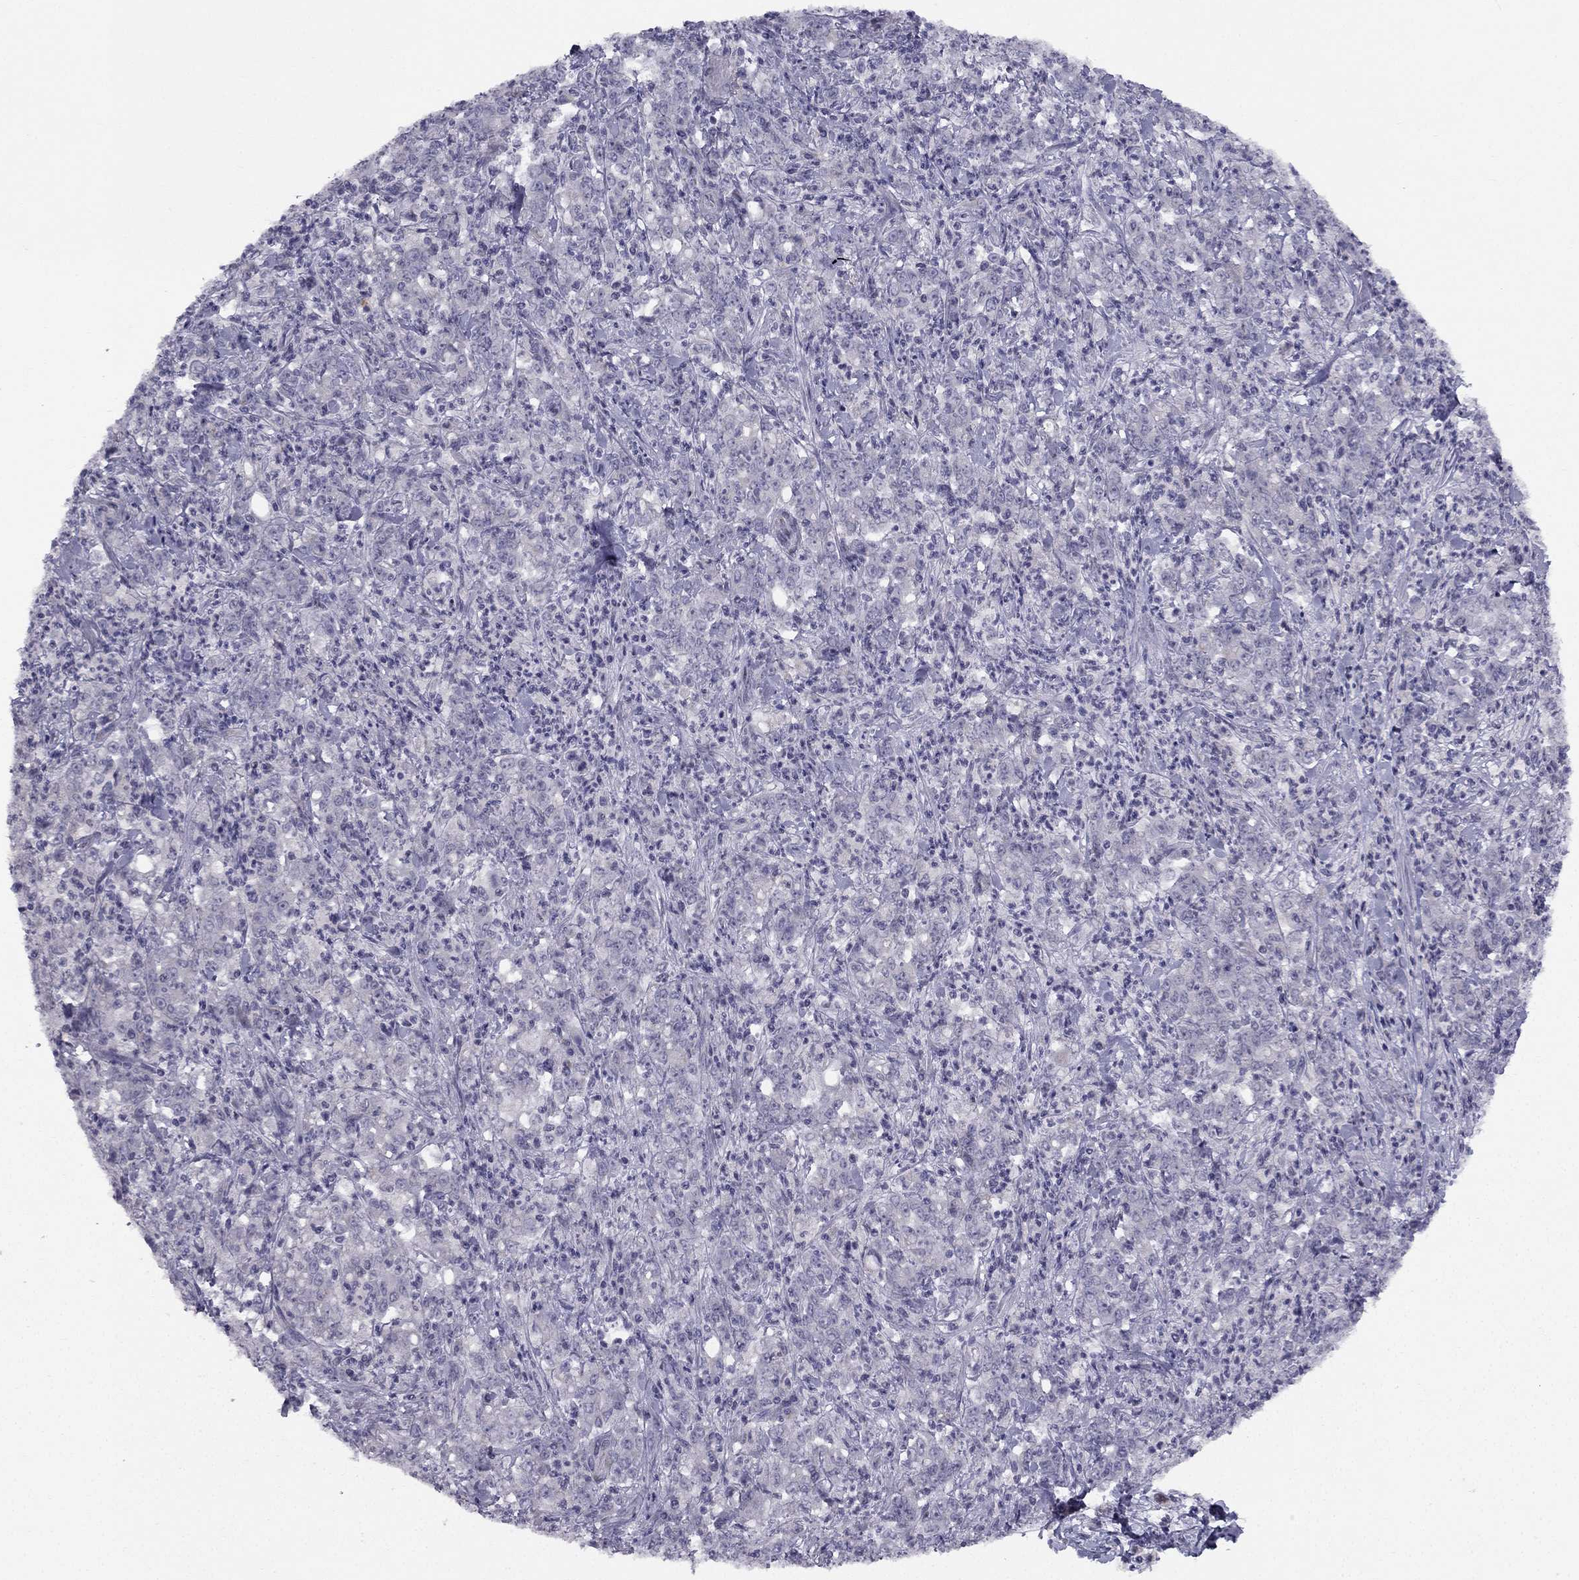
{"staining": {"intensity": "negative", "quantity": "none", "location": "none"}, "tissue": "stomach cancer", "cell_type": "Tumor cells", "image_type": "cancer", "snomed": [{"axis": "morphology", "description": "Adenocarcinoma, NOS"}, {"axis": "topography", "description": "Stomach, lower"}], "caption": "Stomach cancer (adenocarcinoma) was stained to show a protein in brown. There is no significant expression in tumor cells.", "gene": "TRPS1", "patient": {"sex": "female", "age": 71}}